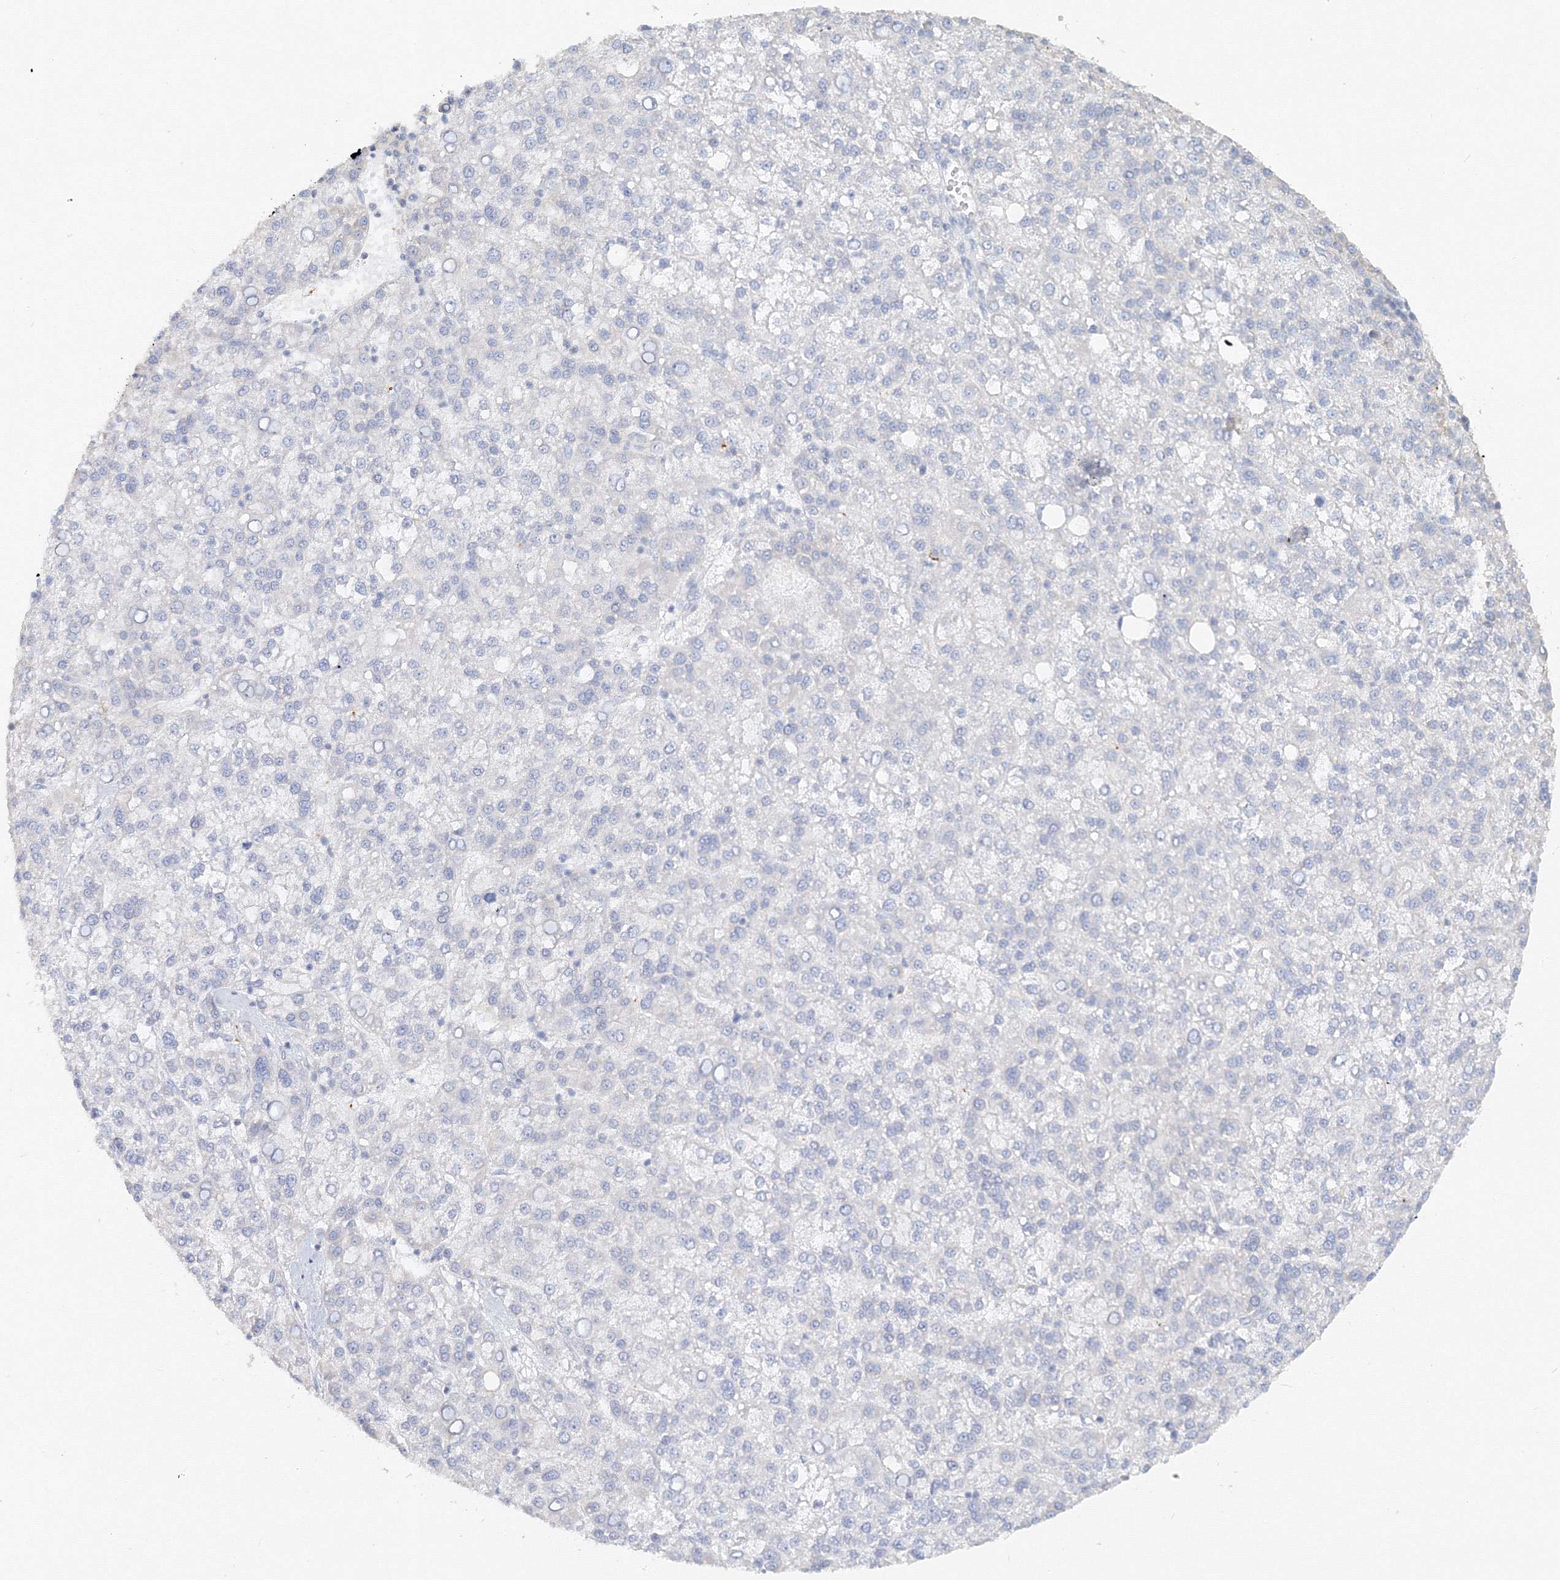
{"staining": {"intensity": "negative", "quantity": "none", "location": "none"}, "tissue": "liver cancer", "cell_type": "Tumor cells", "image_type": "cancer", "snomed": [{"axis": "morphology", "description": "Carcinoma, Hepatocellular, NOS"}, {"axis": "topography", "description": "Liver"}], "caption": "IHC of liver hepatocellular carcinoma exhibits no expression in tumor cells.", "gene": "MMRN1", "patient": {"sex": "female", "age": 58}}